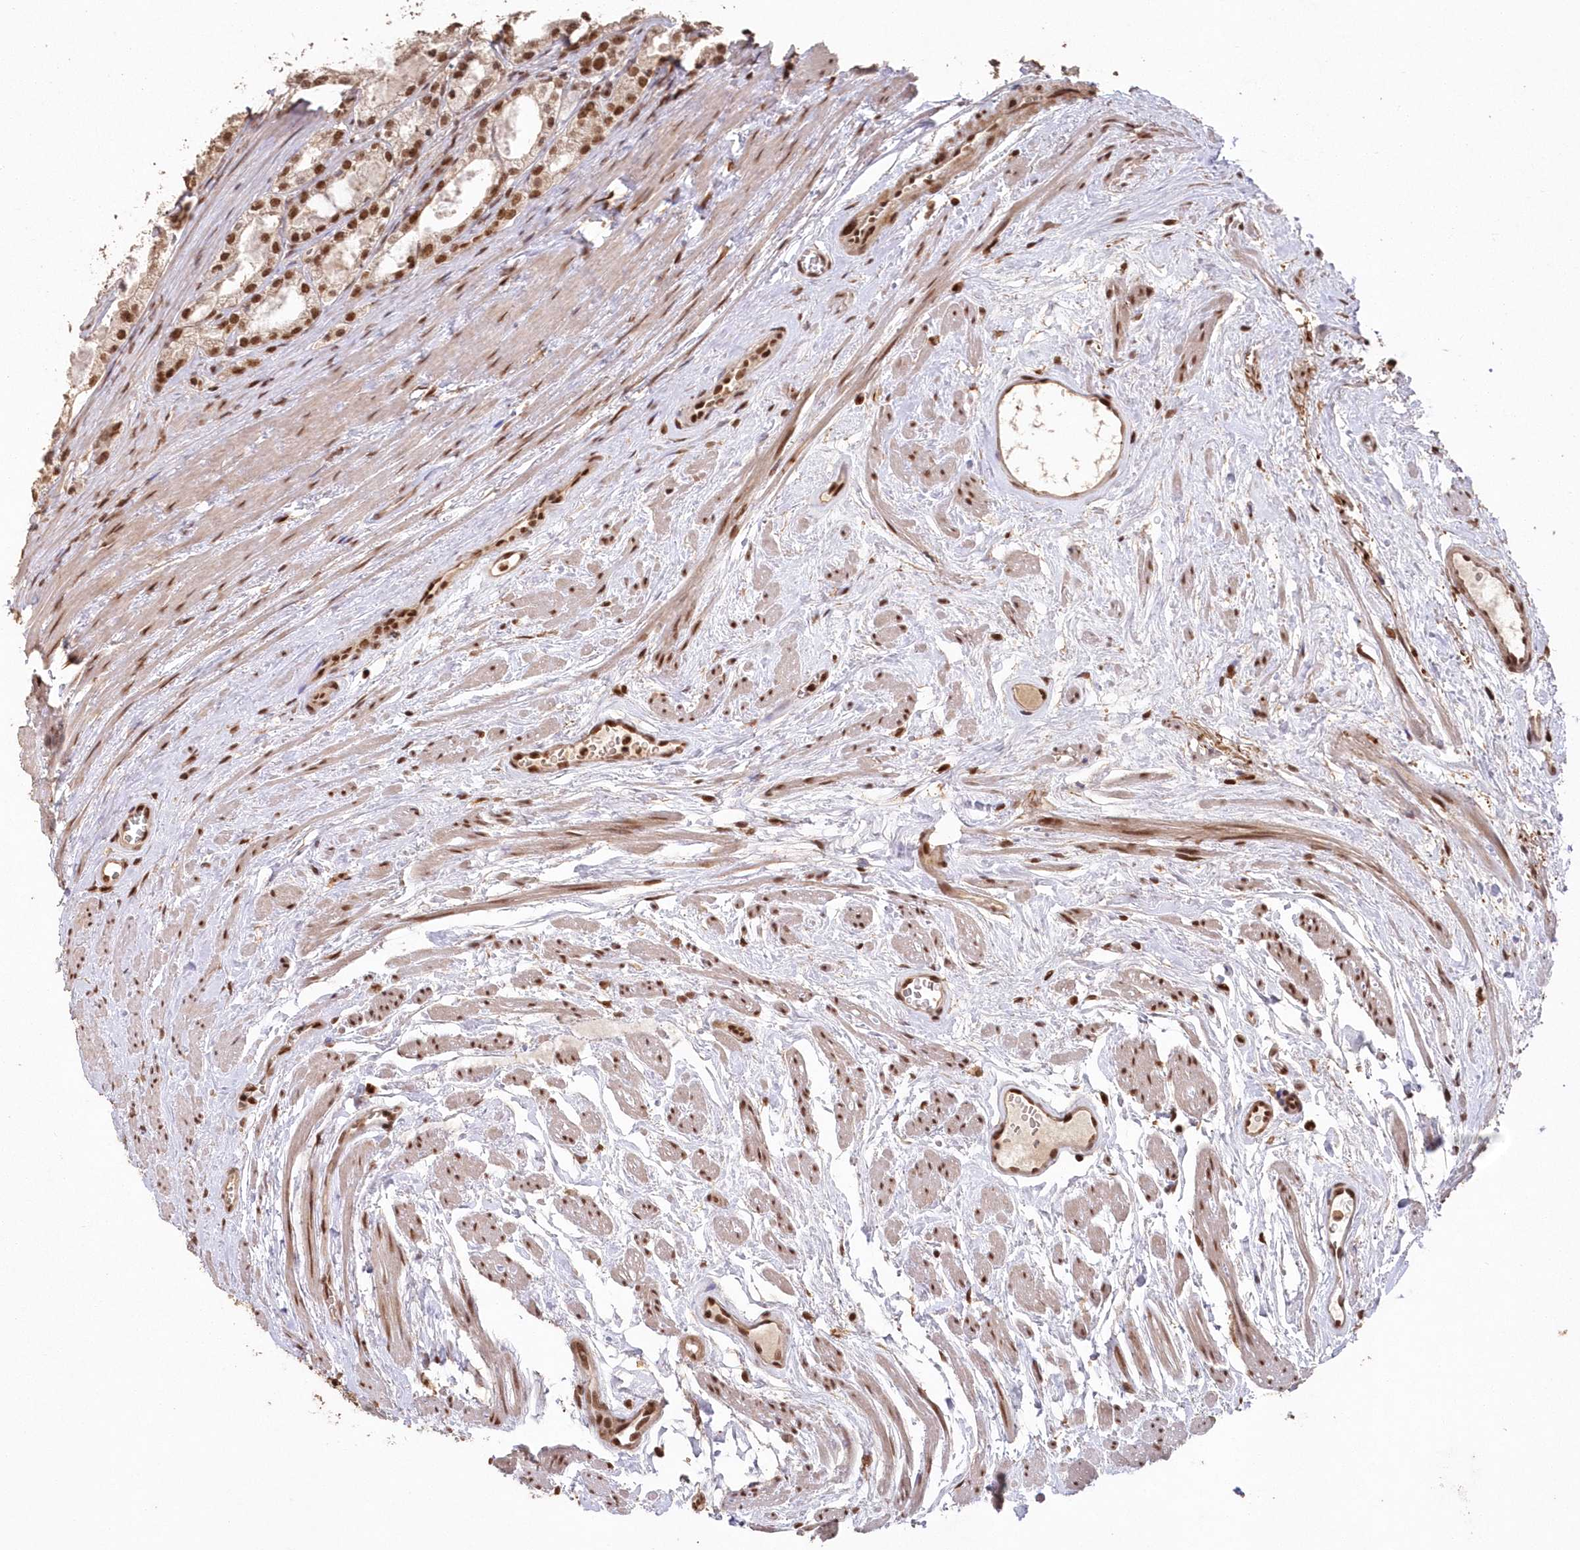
{"staining": {"intensity": "moderate", "quantity": ">75%", "location": "nuclear"}, "tissue": "prostate cancer", "cell_type": "Tumor cells", "image_type": "cancer", "snomed": [{"axis": "morphology", "description": "Adenocarcinoma, High grade"}, {"axis": "topography", "description": "Prostate"}], "caption": "A photomicrograph showing moderate nuclear expression in about >75% of tumor cells in prostate adenocarcinoma (high-grade), as visualized by brown immunohistochemical staining.", "gene": "PDS5A", "patient": {"sex": "male", "age": 68}}